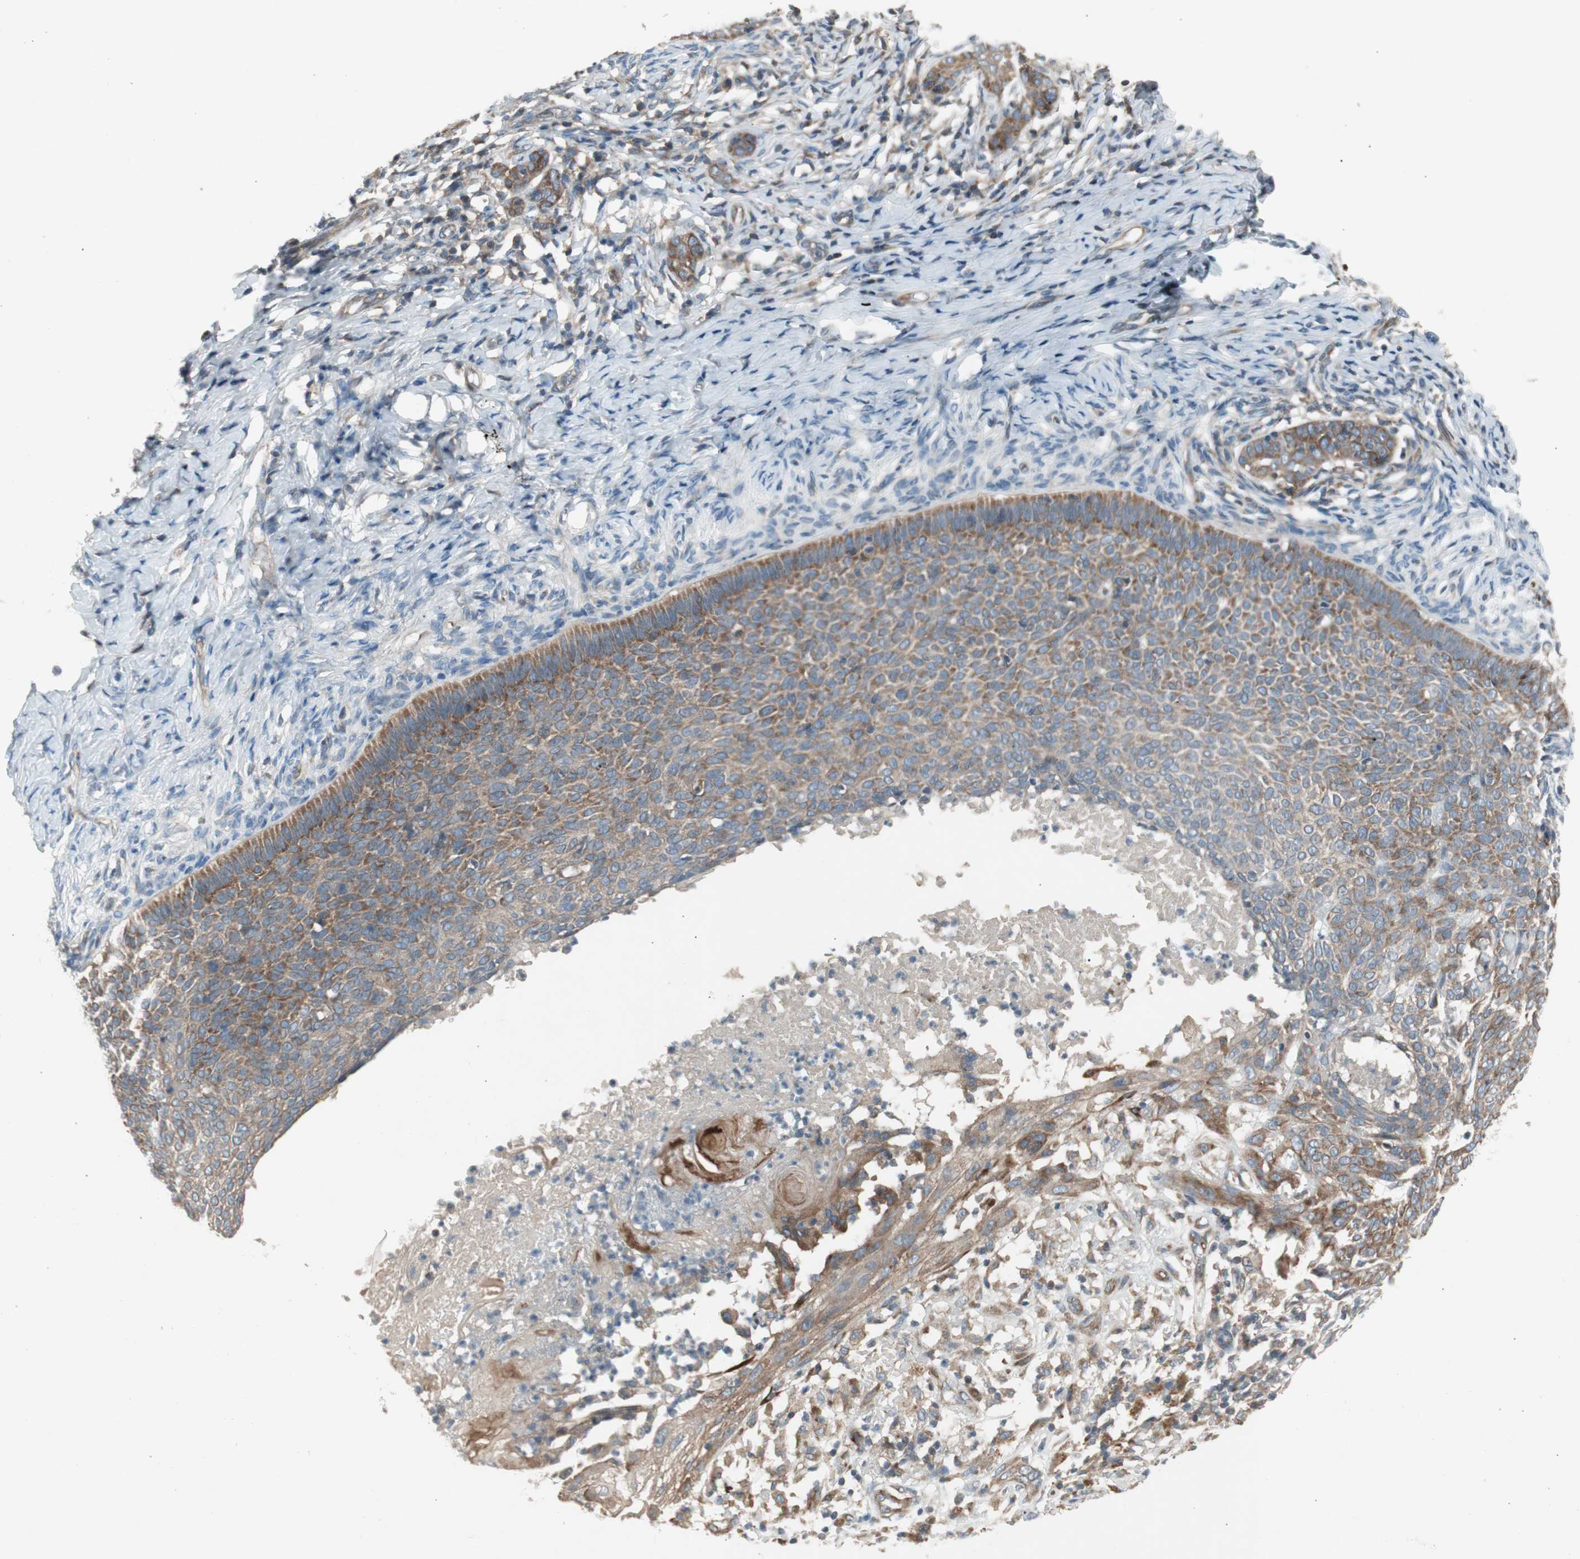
{"staining": {"intensity": "moderate", "quantity": ">75%", "location": "cytoplasmic/membranous"}, "tissue": "skin cancer", "cell_type": "Tumor cells", "image_type": "cancer", "snomed": [{"axis": "morphology", "description": "Normal tissue, NOS"}, {"axis": "morphology", "description": "Basal cell carcinoma"}, {"axis": "topography", "description": "Skin"}], "caption": "Protein analysis of skin cancer (basal cell carcinoma) tissue reveals moderate cytoplasmic/membranous staining in approximately >75% of tumor cells.", "gene": "PANK2", "patient": {"sex": "male", "age": 87}}